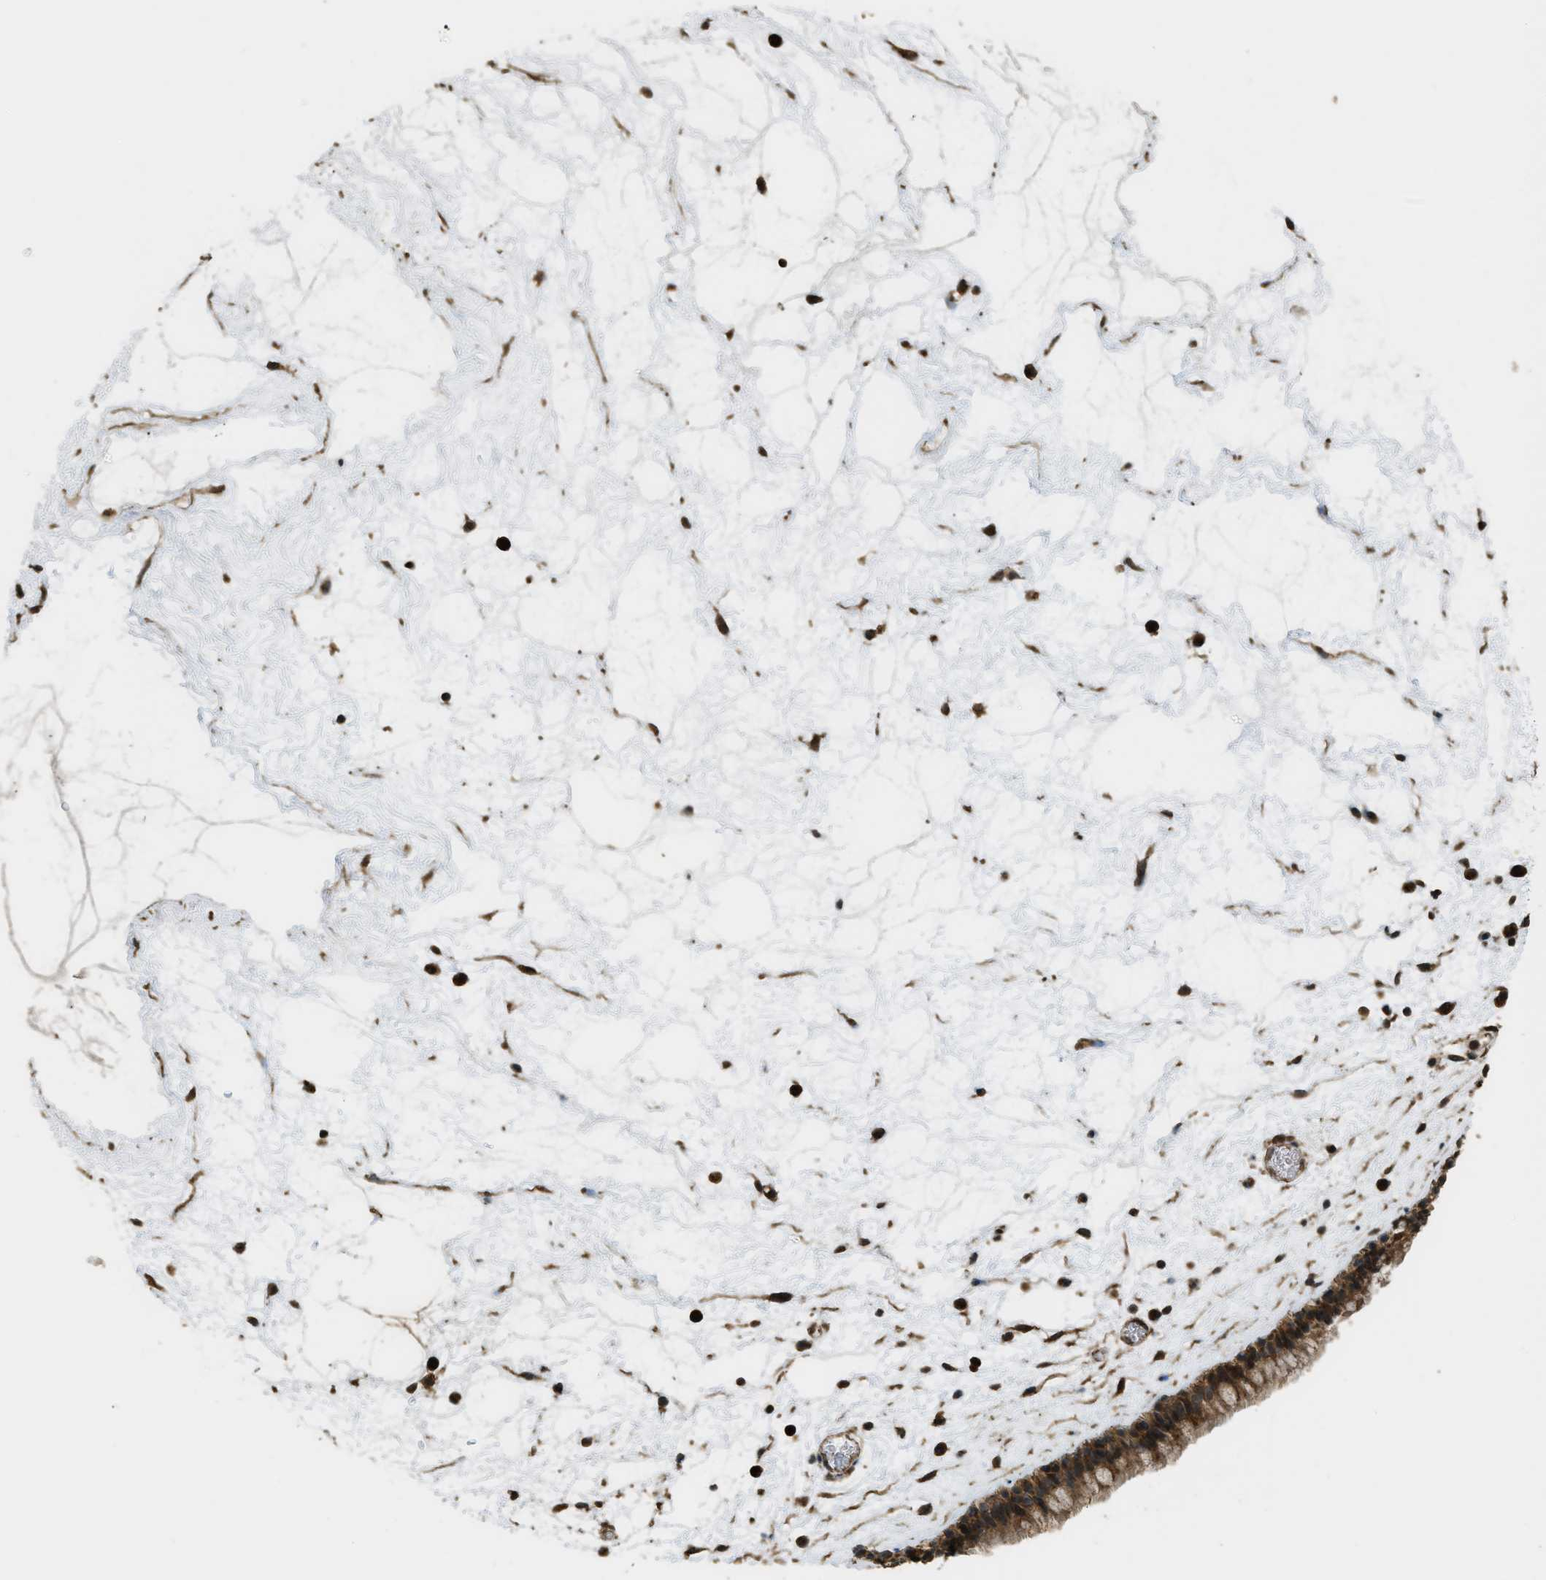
{"staining": {"intensity": "strong", "quantity": ">75%", "location": "cytoplasmic/membranous"}, "tissue": "nasopharynx", "cell_type": "Respiratory epithelial cells", "image_type": "normal", "snomed": [{"axis": "morphology", "description": "Normal tissue, NOS"}, {"axis": "morphology", "description": "Inflammation, NOS"}, {"axis": "topography", "description": "Nasopharynx"}], "caption": "A high amount of strong cytoplasmic/membranous positivity is appreciated in about >75% of respiratory epithelial cells in benign nasopharynx. (IHC, brightfield microscopy, high magnification).", "gene": "CTPS1", "patient": {"sex": "male", "age": 48}}